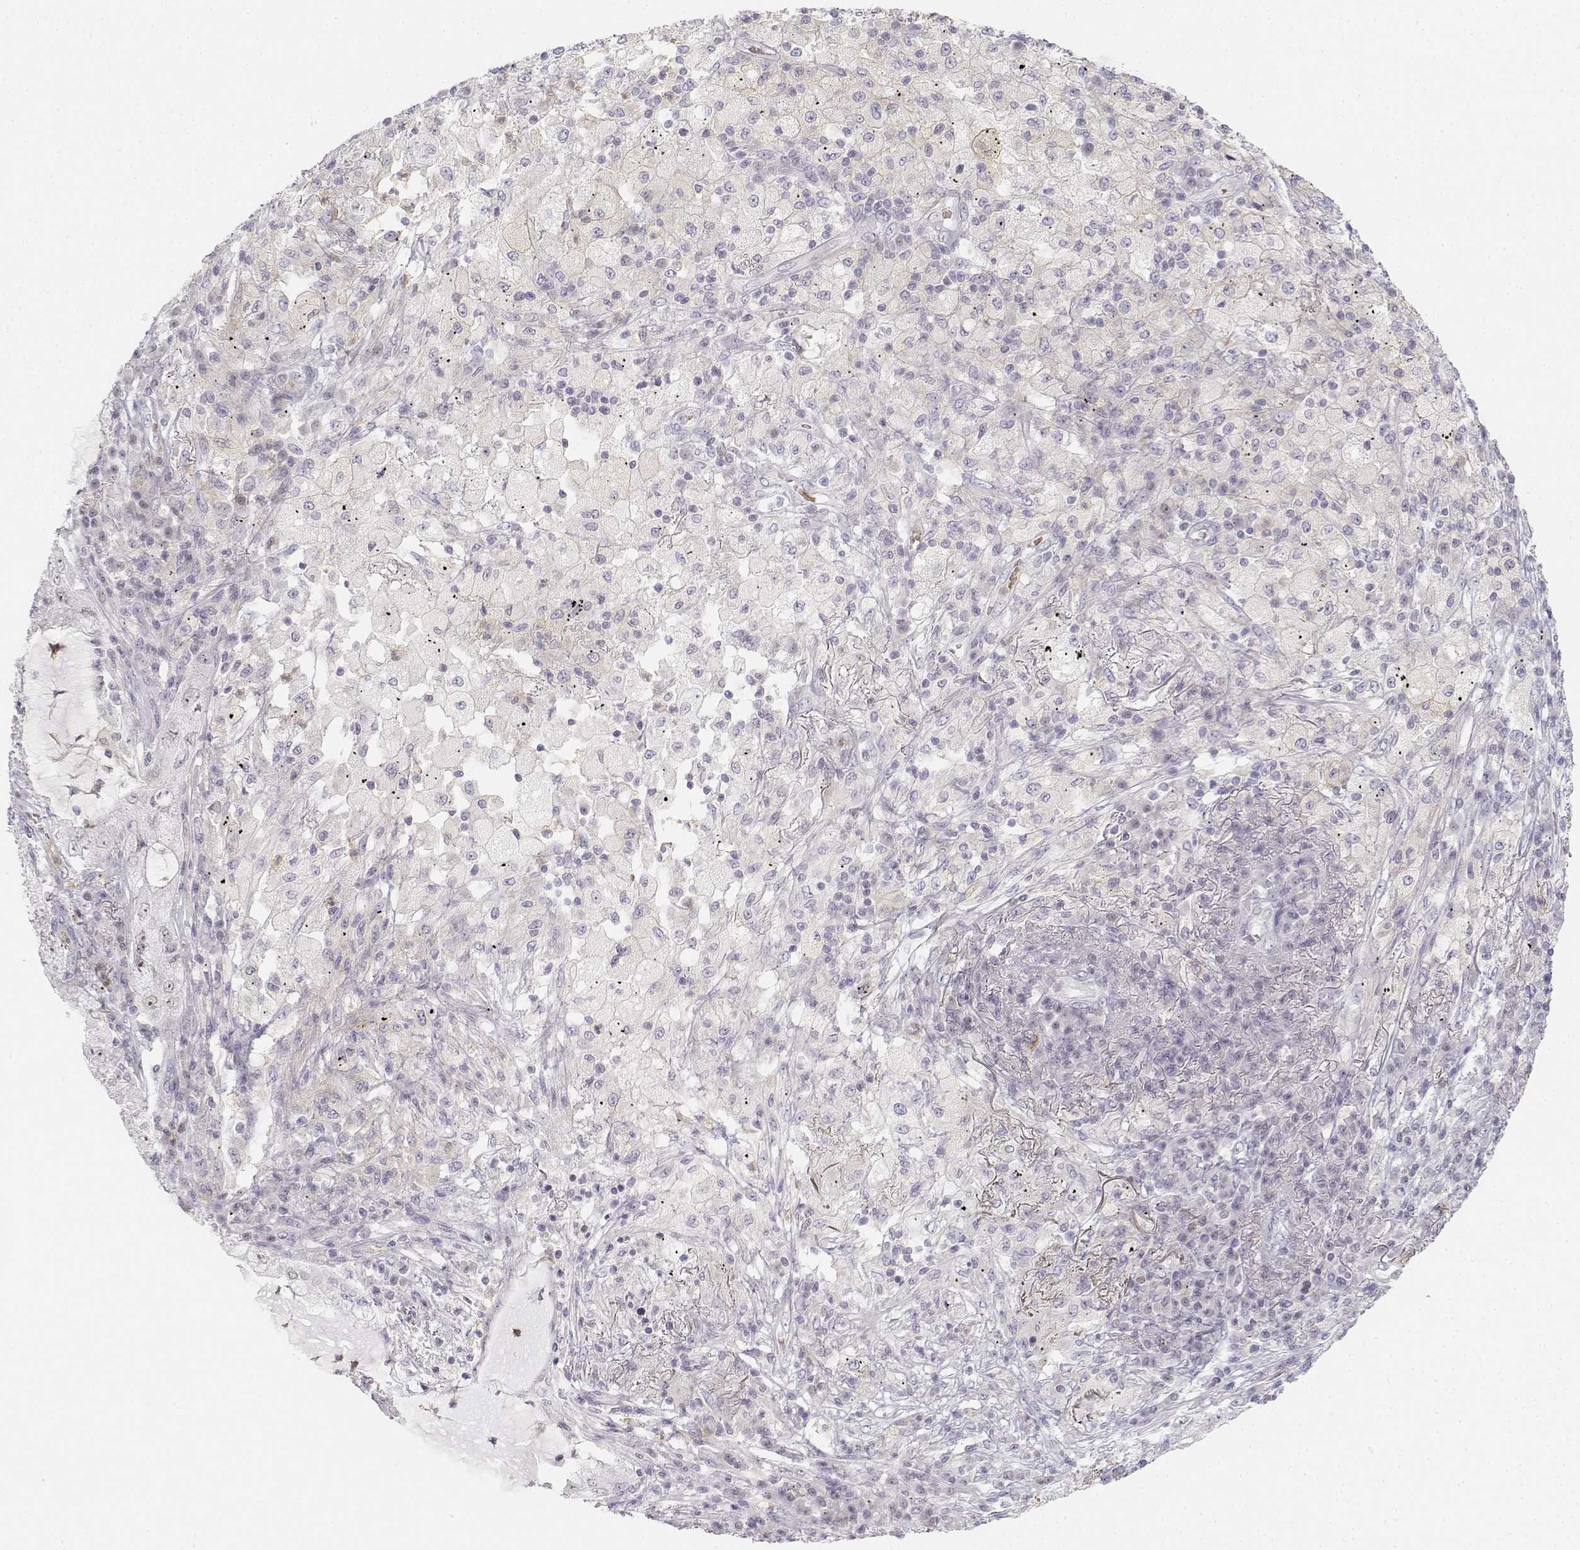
{"staining": {"intensity": "negative", "quantity": "none", "location": "none"}, "tissue": "lung cancer", "cell_type": "Tumor cells", "image_type": "cancer", "snomed": [{"axis": "morphology", "description": "Adenocarcinoma, NOS"}, {"axis": "topography", "description": "Lung"}], "caption": "Adenocarcinoma (lung) stained for a protein using immunohistochemistry (IHC) demonstrates no expression tumor cells.", "gene": "GLIPR1L2", "patient": {"sex": "female", "age": 73}}